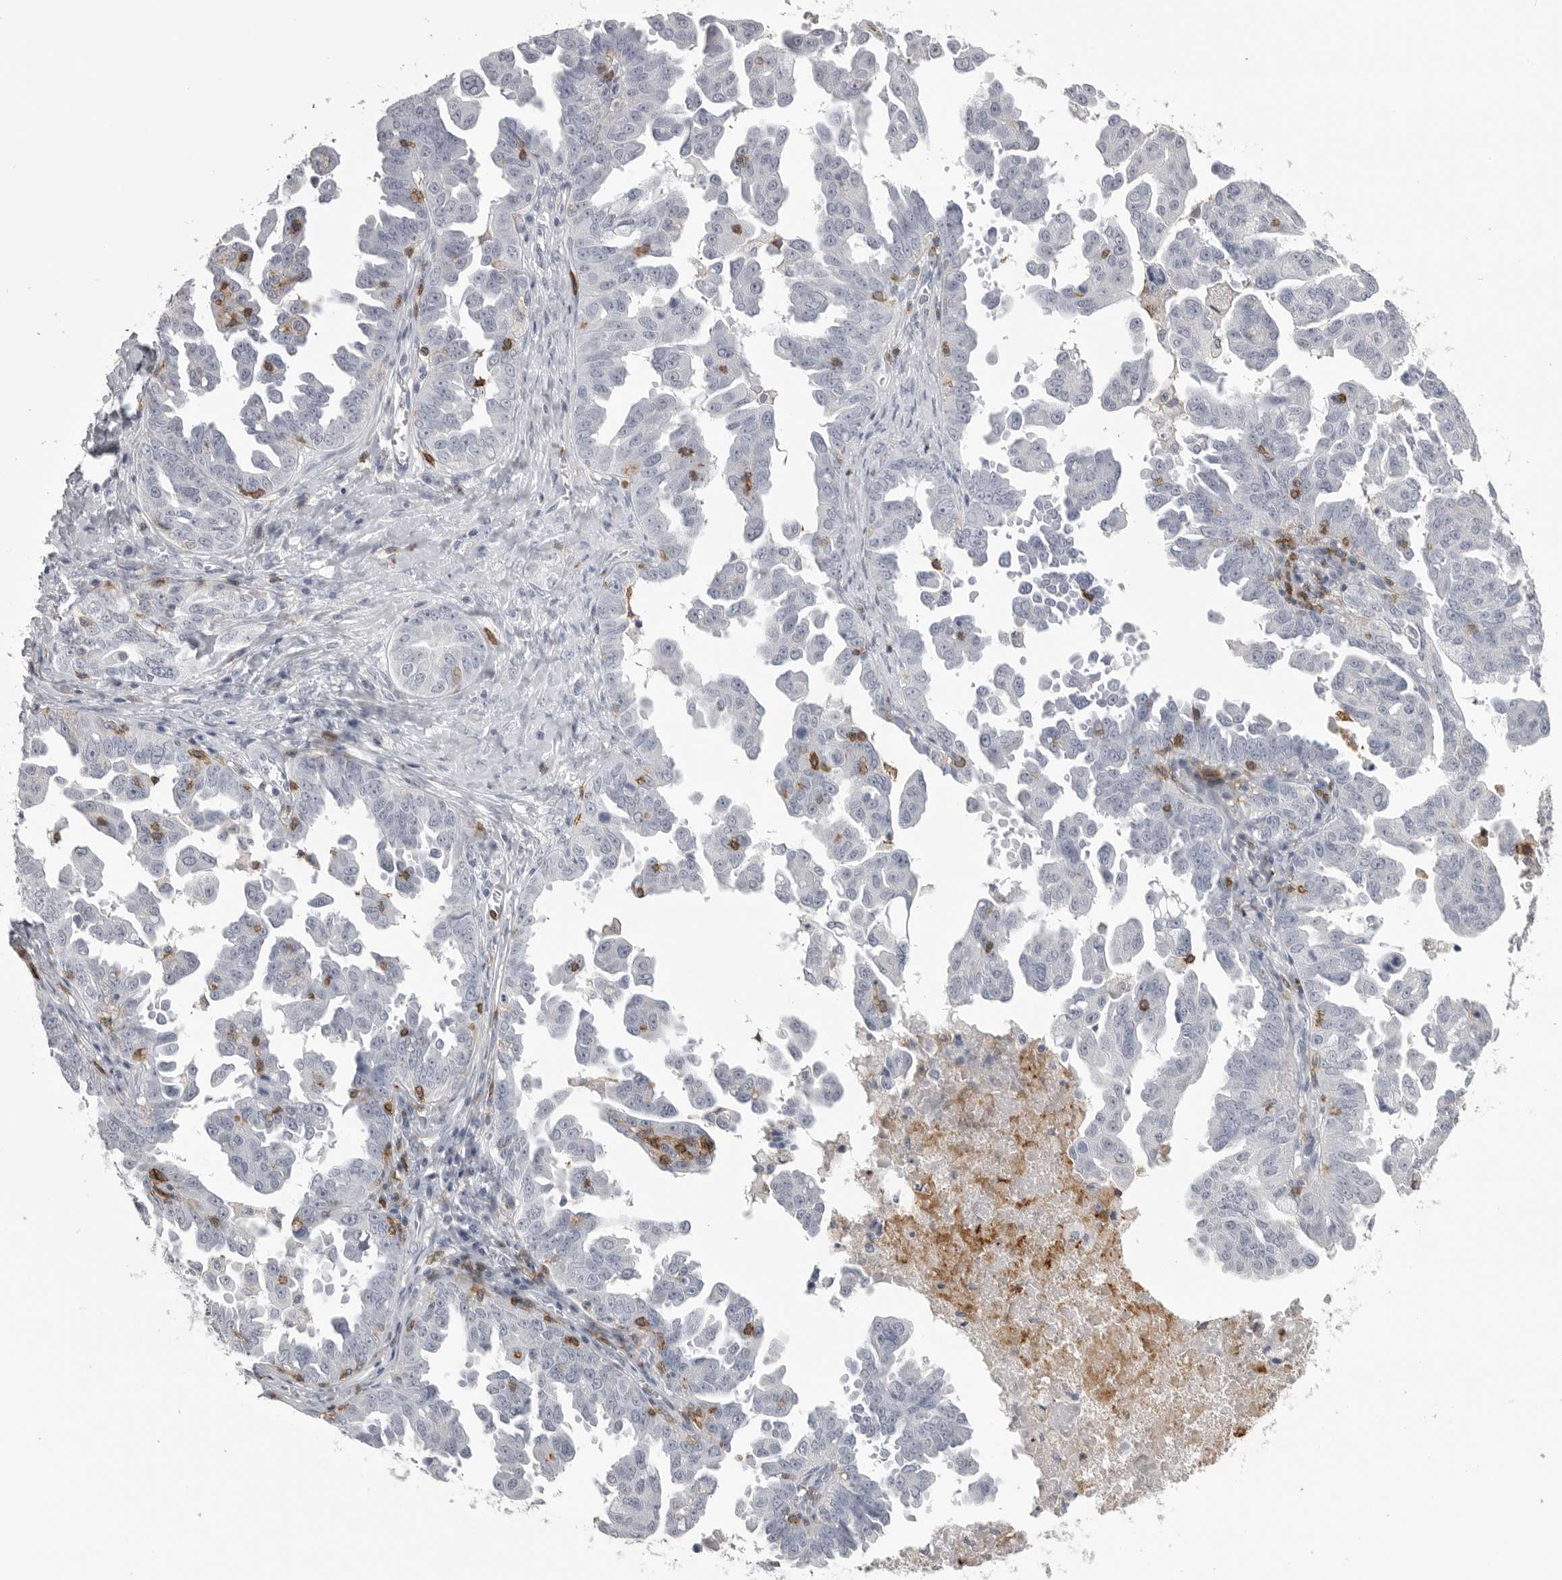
{"staining": {"intensity": "negative", "quantity": "none", "location": "none"}, "tissue": "ovarian cancer", "cell_type": "Tumor cells", "image_type": "cancer", "snomed": [{"axis": "morphology", "description": "Carcinoma, endometroid"}, {"axis": "topography", "description": "Ovary"}], "caption": "Immunohistochemistry (IHC) histopathology image of endometroid carcinoma (ovarian) stained for a protein (brown), which reveals no expression in tumor cells.", "gene": "ITGAL", "patient": {"sex": "female", "age": 62}}